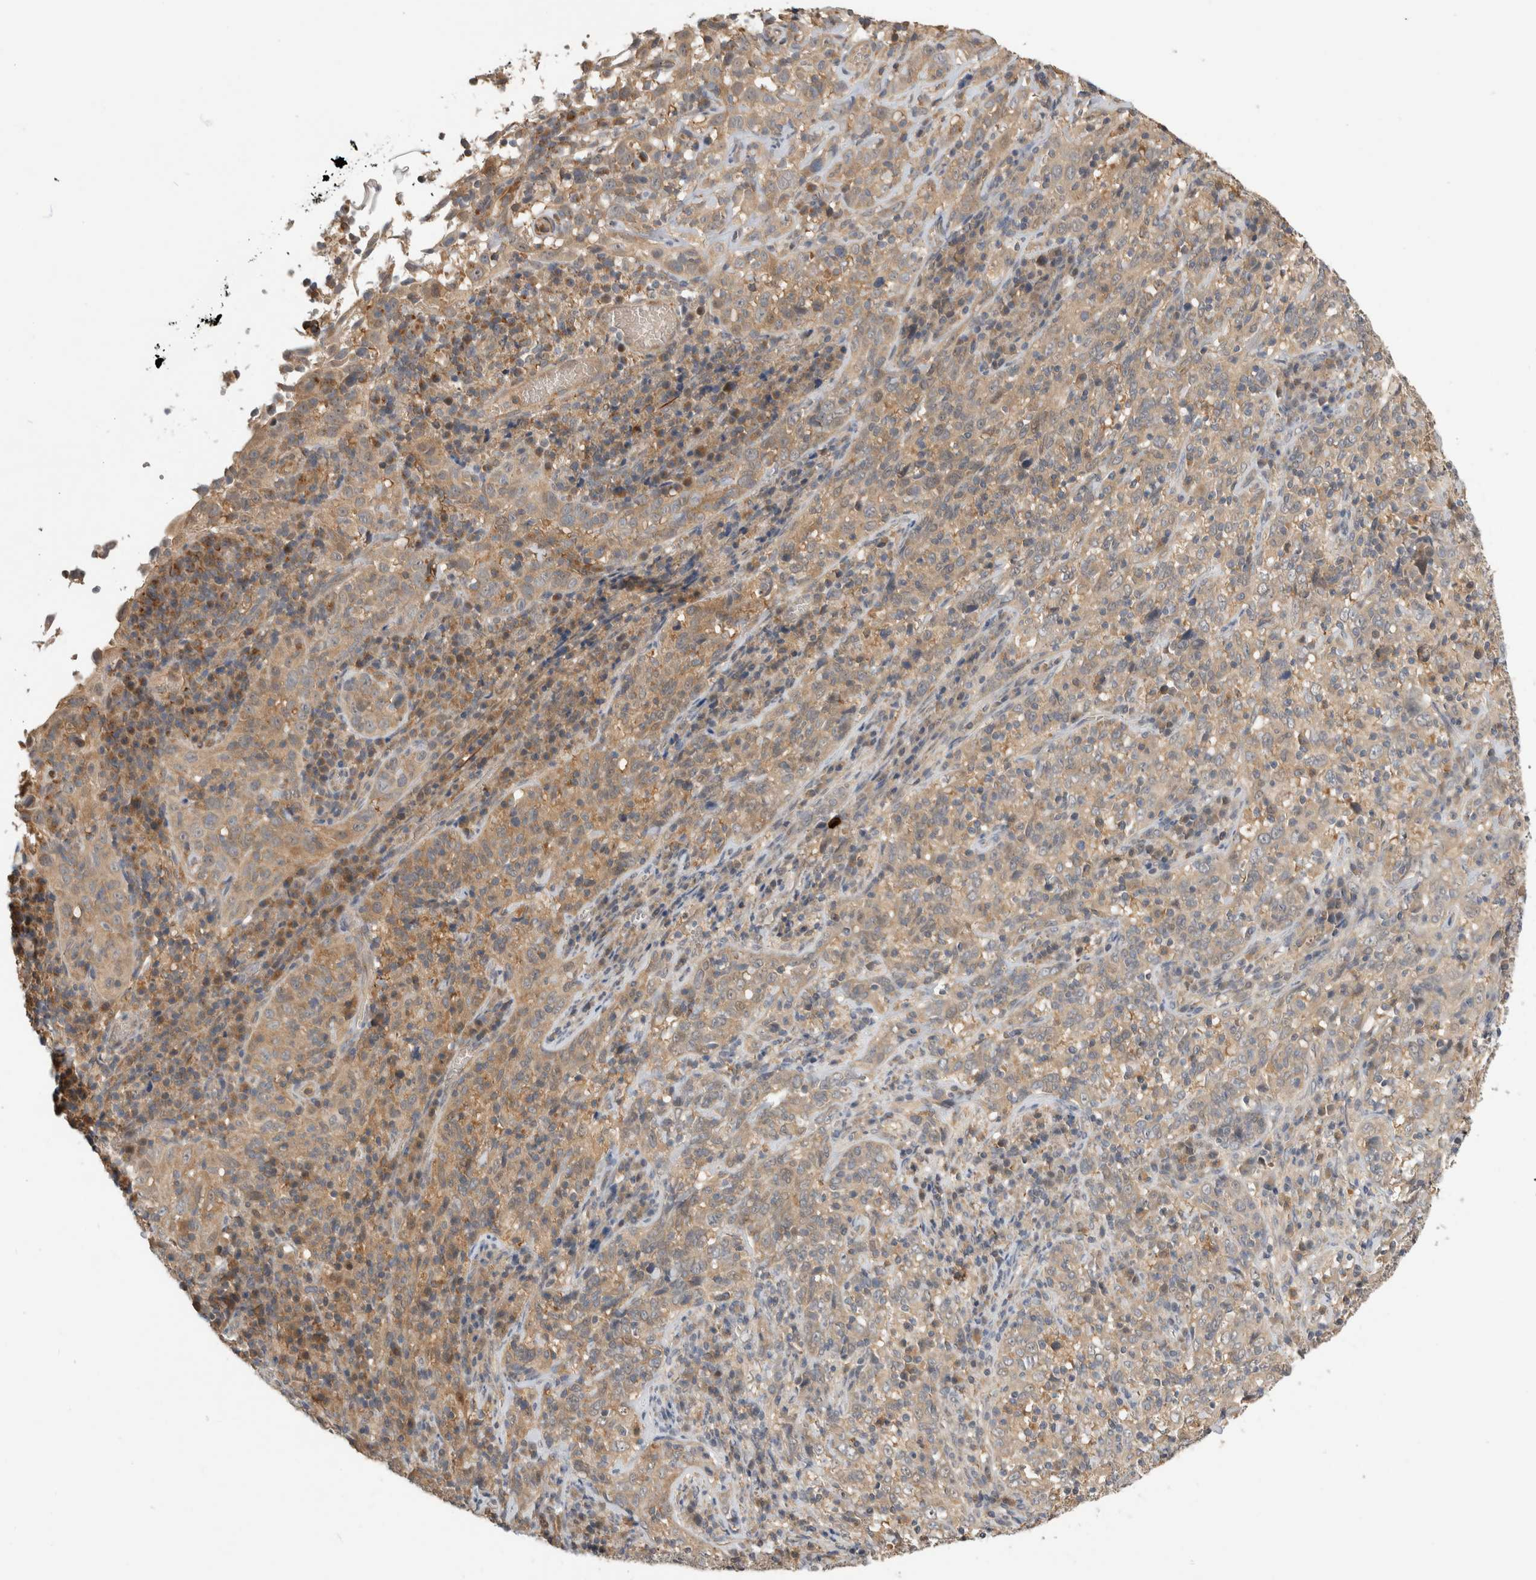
{"staining": {"intensity": "weak", "quantity": ">75%", "location": "cytoplasmic/membranous"}, "tissue": "cervical cancer", "cell_type": "Tumor cells", "image_type": "cancer", "snomed": [{"axis": "morphology", "description": "Squamous cell carcinoma, NOS"}, {"axis": "topography", "description": "Cervix"}], "caption": "Tumor cells reveal low levels of weak cytoplasmic/membranous expression in approximately >75% of cells in cervical cancer. The protein is stained brown, and the nuclei are stained in blue (DAB (3,3'-diaminobenzidine) IHC with brightfield microscopy, high magnification).", "gene": "PGM1", "patient": {"sex": "female", "age": 46}}